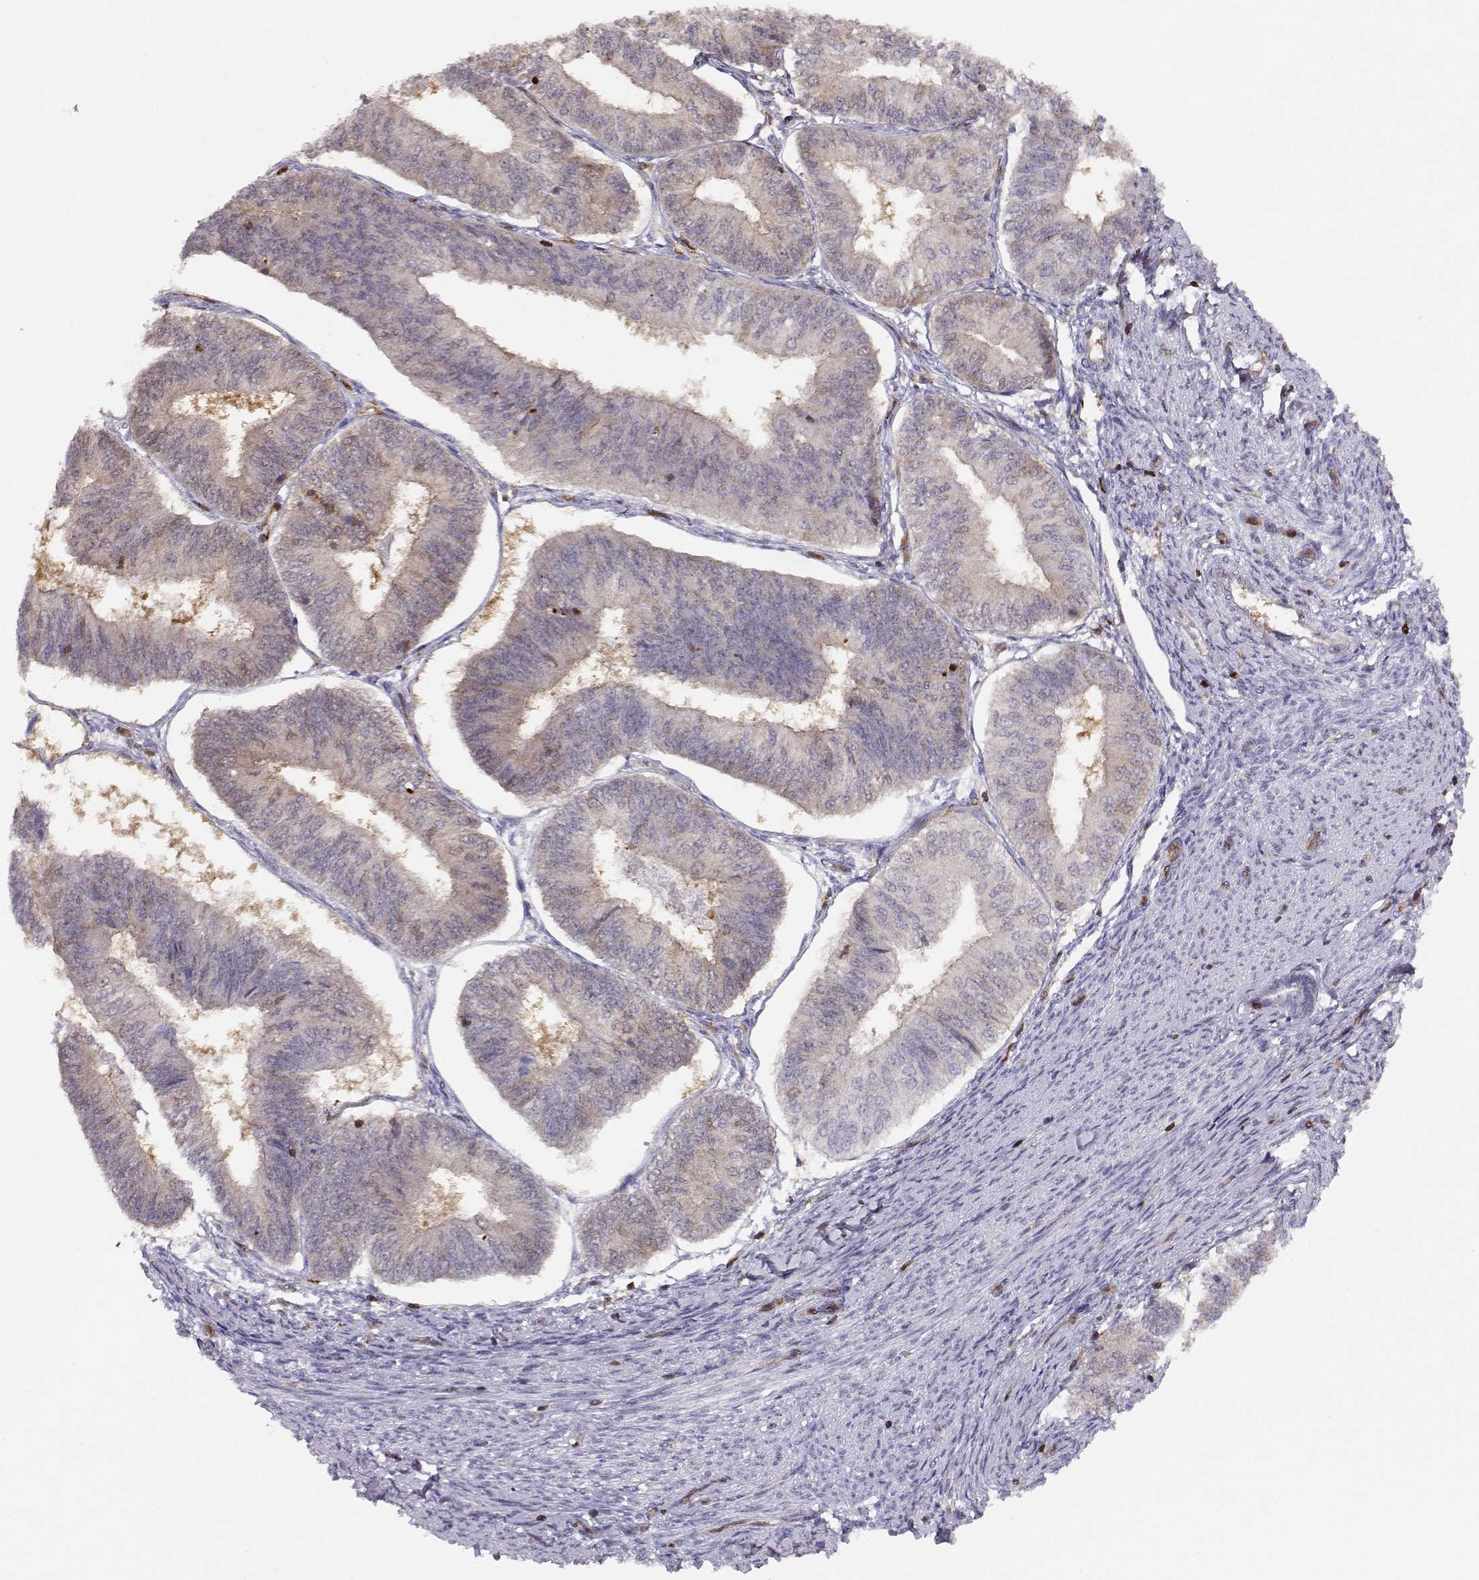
{"staining": {"intensity": "weak", "quantity": "<25%", "location": "cytoplasmic/membranous"}, "tissue": "endometrial cancer", "cell_type": "Tumor cells", "image_type": "cancer", "snomed": [{"axis": "morphology", "description": "Adenocarcinoma, NOS"}, {"axis": "topography", "description": "Endometrium"}], "caption": "This photomicrograph is of endometrial cancer (adenocarcinoma) stained with immunohistochemistry (IHC) to label a protein in brown with the nuclei are counter-stained blue. There is no staining in tumor cells.", "gene": "PNP", "patient": {"sex": "female", "age": 58}}